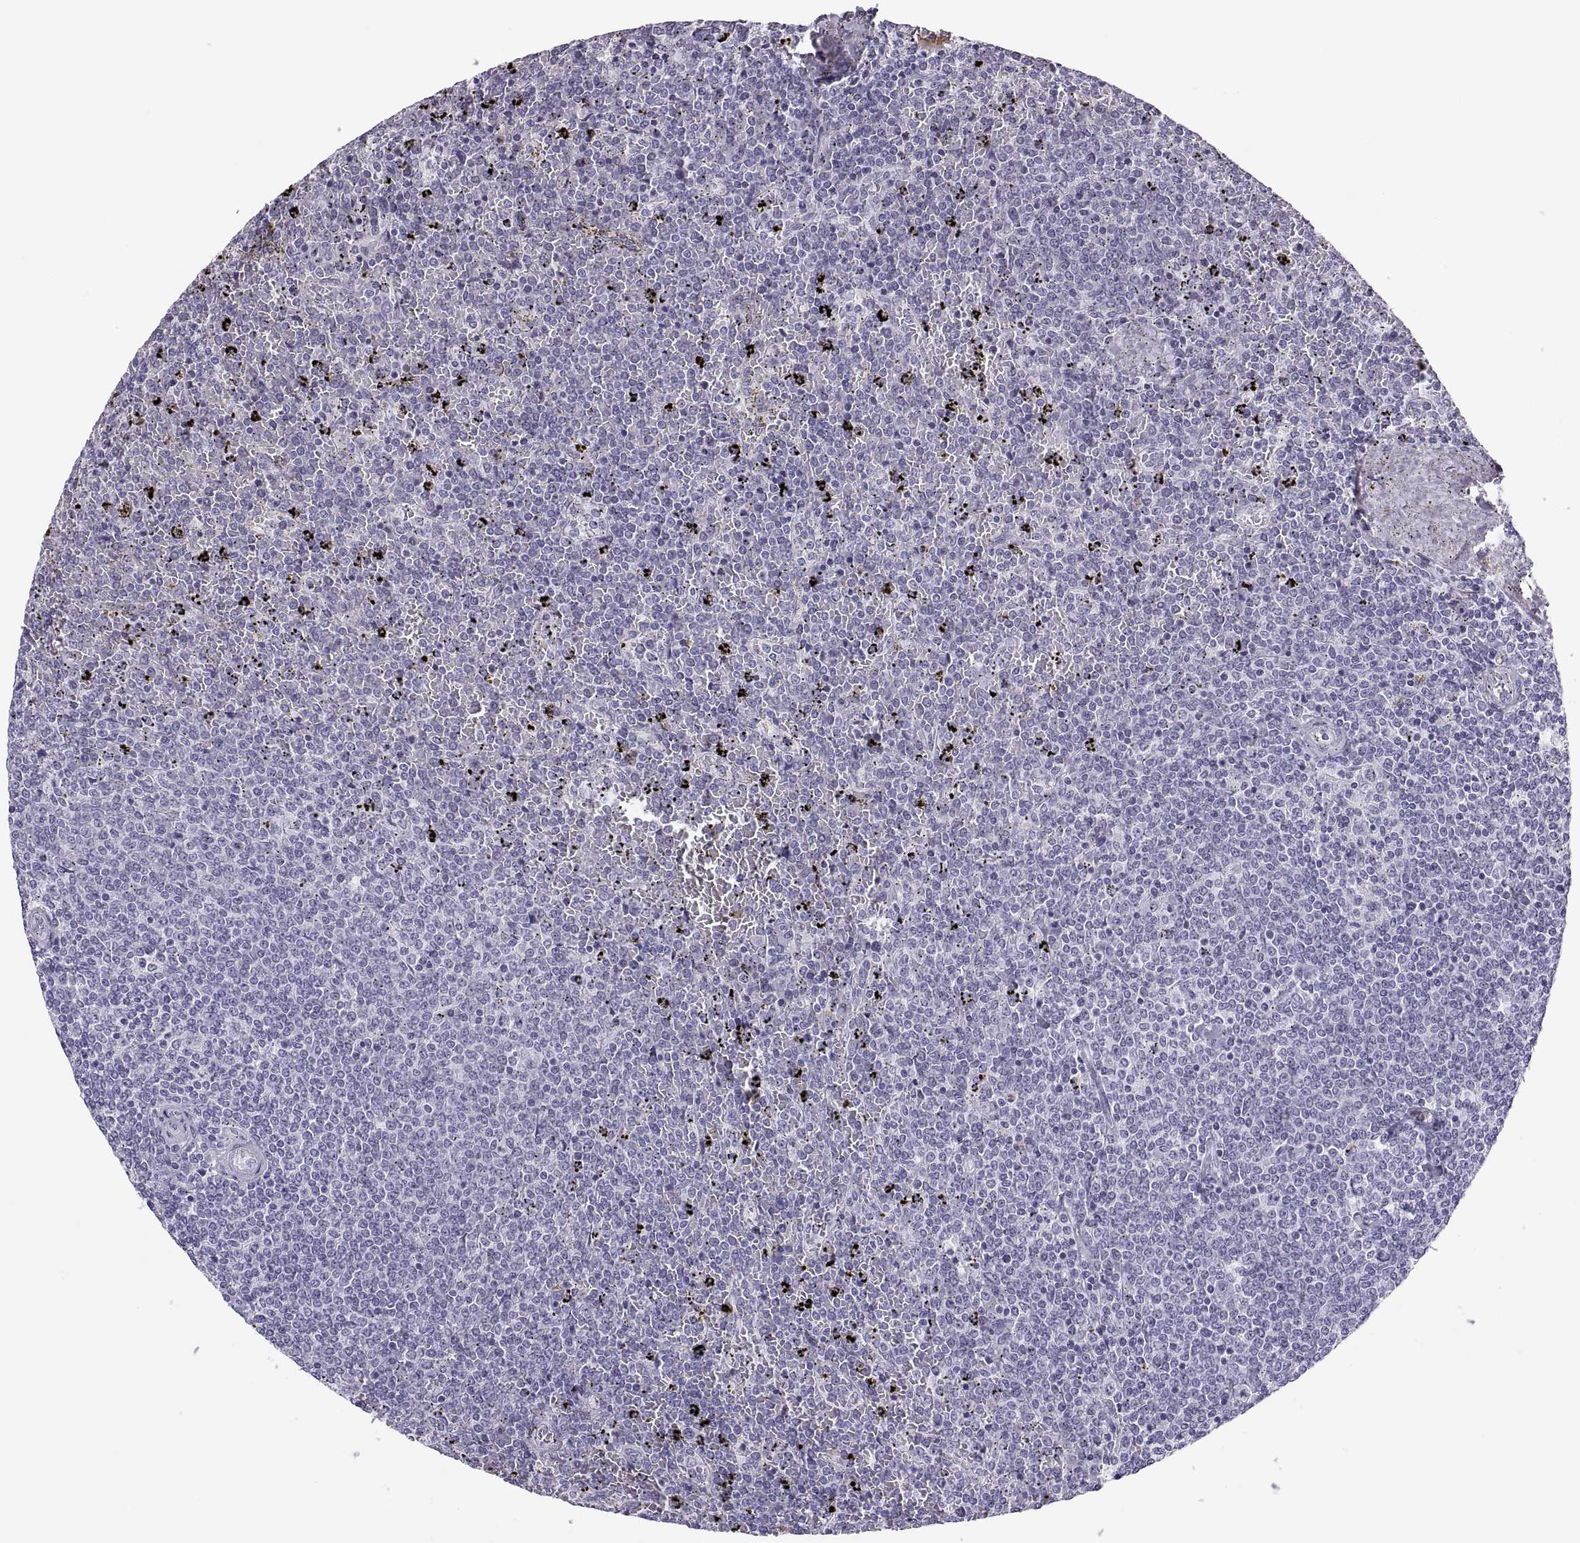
{"staining": {"intensity": "negative", "quantity": "none", "location": "none"}, "tissue": "lymphoma", "cell_type": "Tumor cells", "image_type": "cancer", "snomed": [{"axis": "morphology", "description": "Malignant lymphoma, non-Hodgkin's type, Low grade"}, {"axis": "topography", "description": "Spleen"}], "caption": "High magnification brightfield microscopy of low-grade malignant lymphoma, non-Hodgkin's type stained with DAB (3,3'-diaminobenzidine) (brown) and counterstained with hematoxylin (blue): tumor cells show no significant staining.", "gene": "C3orf22", "patient": {"sex": "female", "age": 77}}